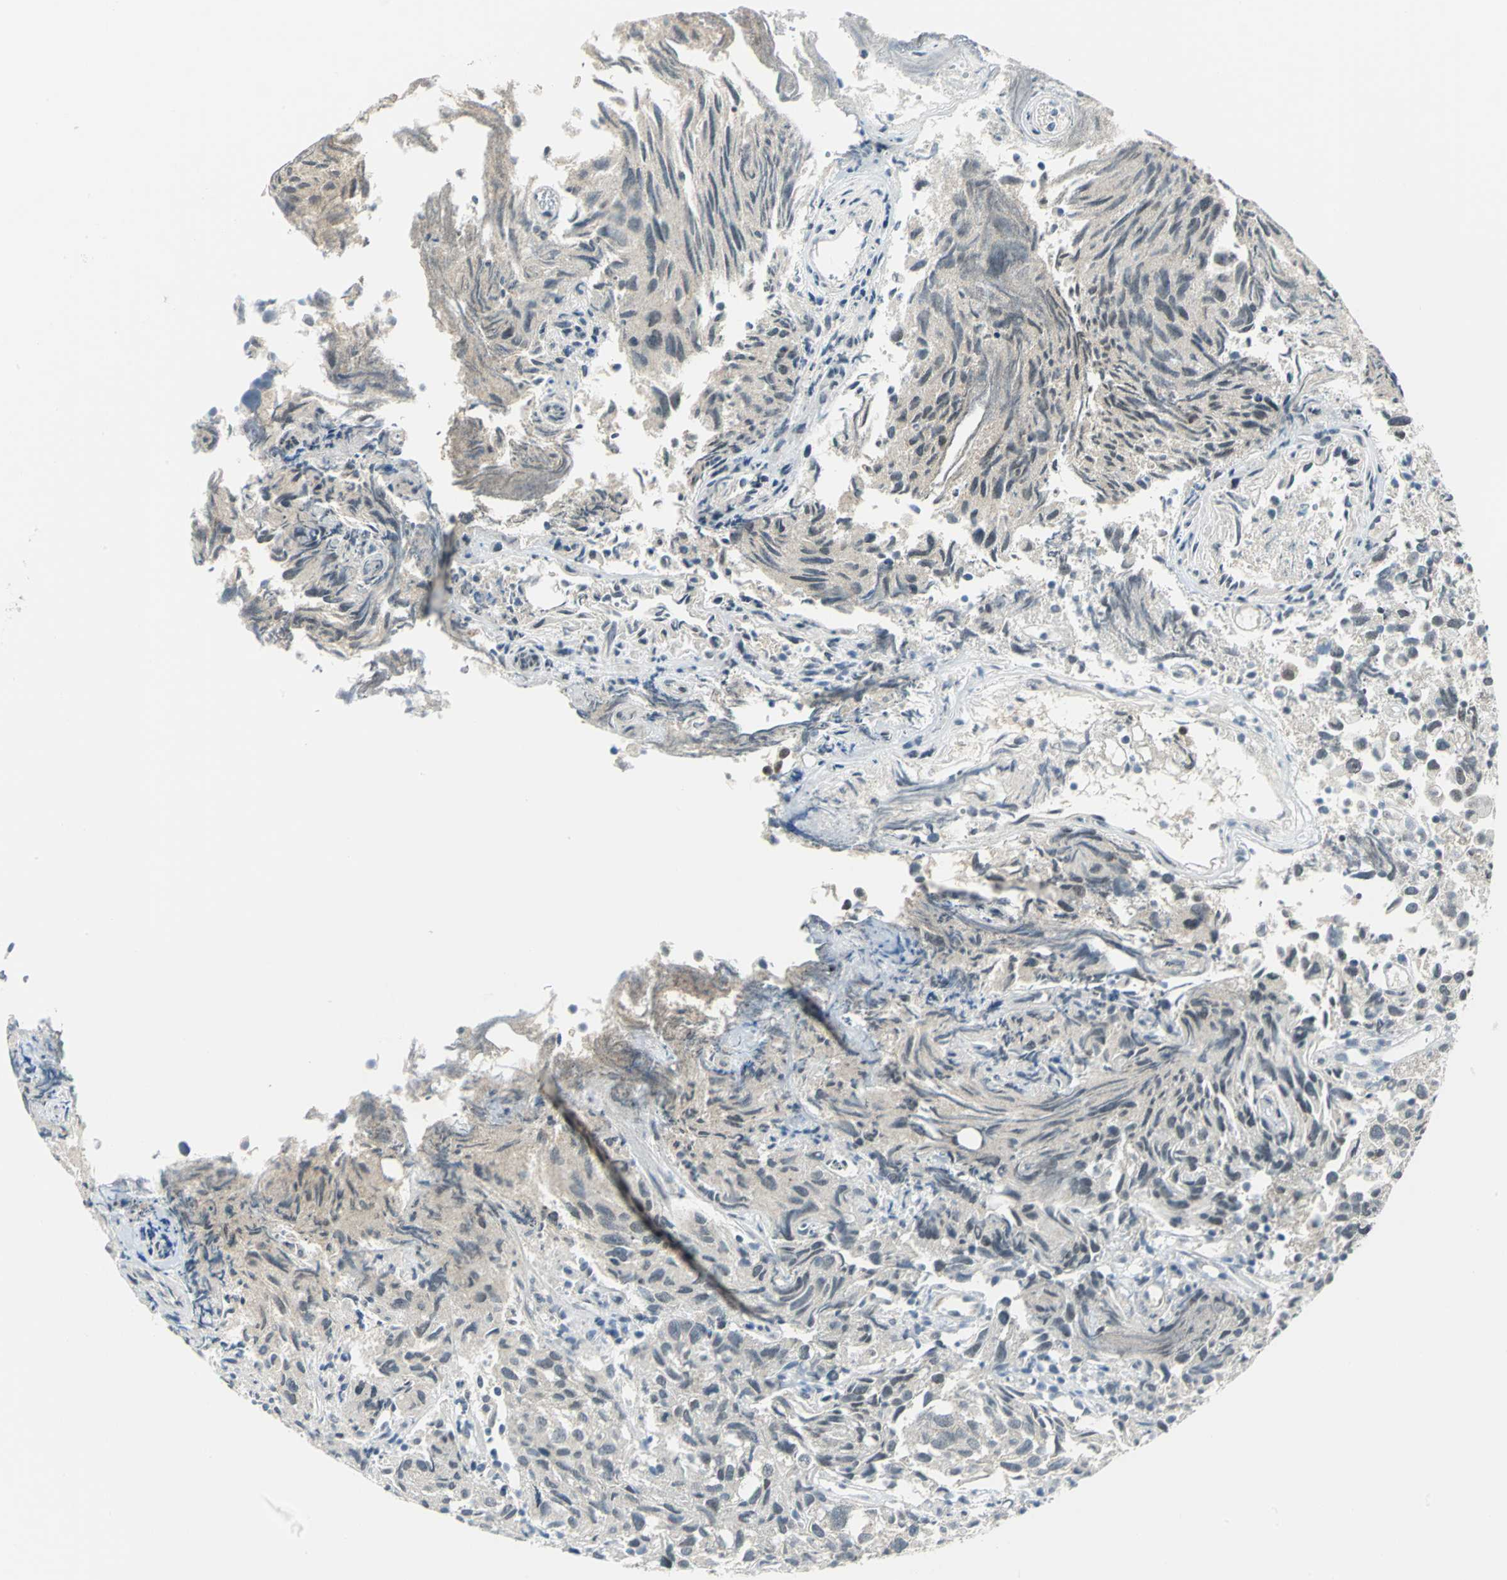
{"staining": {"intensity": "negative", "quantity": "none", "location": "none"}, "tissue": "urothelial cancer", "cell_type": "Tumor cells", "image_type": "cancer", "snomed": [{"axis": "morphology", "description": "Urothelial carcinoma, High grade"}, {"axis": "topography", "description": "Urinary bladder"}], "caption": "This image is of high-grade urothelial carcinoma stained with IHC to label a protein in brown with the nuclei are counter-stained blue. There is no expression in tumor cells.", "gene": "PIN1", "patient": {"sex": "female", "age": 75}}